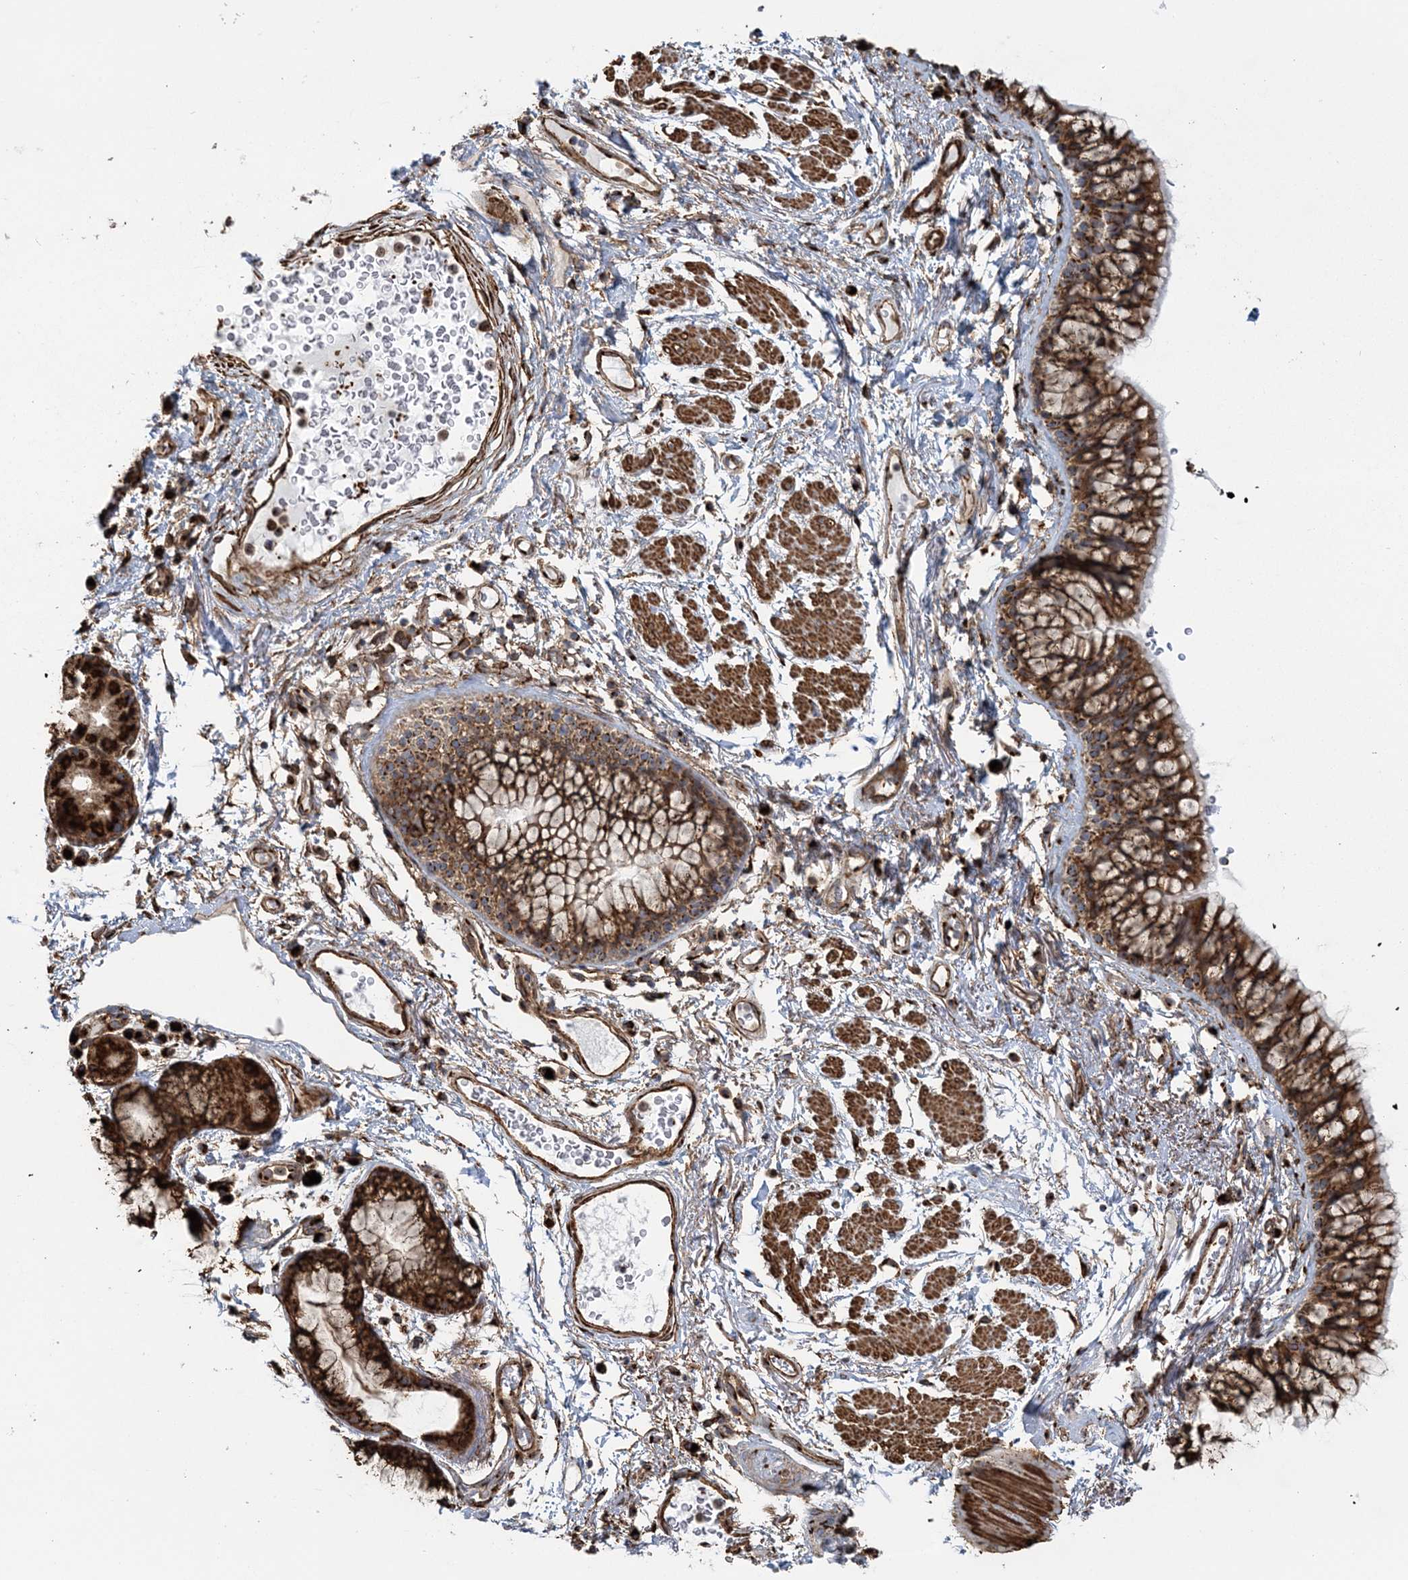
{"staining": {"intensity": "moderate", "quantity": ">75%", "location": "cytoplasmic/membranous"}, "tissue": "bronchus", "cell_type": "Respiratory epithelial cells", "image_type": "normal", "snomed": [{"axis": "morphology", "description": "Normal tissue, NOS"}, {"axis": "topography", "description": "Cartilage tissue"}, {"axis": "topography", "description": "Bronchus"}], "caption": "The histopathology image shows immunohistochemical staining of unremarkable bronchus. There is moderate cytoplasmic/membranous positivity is present in about >75% of respiratory epithelial cells. Using DAB (brown) and hematoxylin (blue) stains, captured at high magnification using brightfield microscopy.", "gene": "TRAF3IP2", "patient": {"sex": "female", "age": 73}}